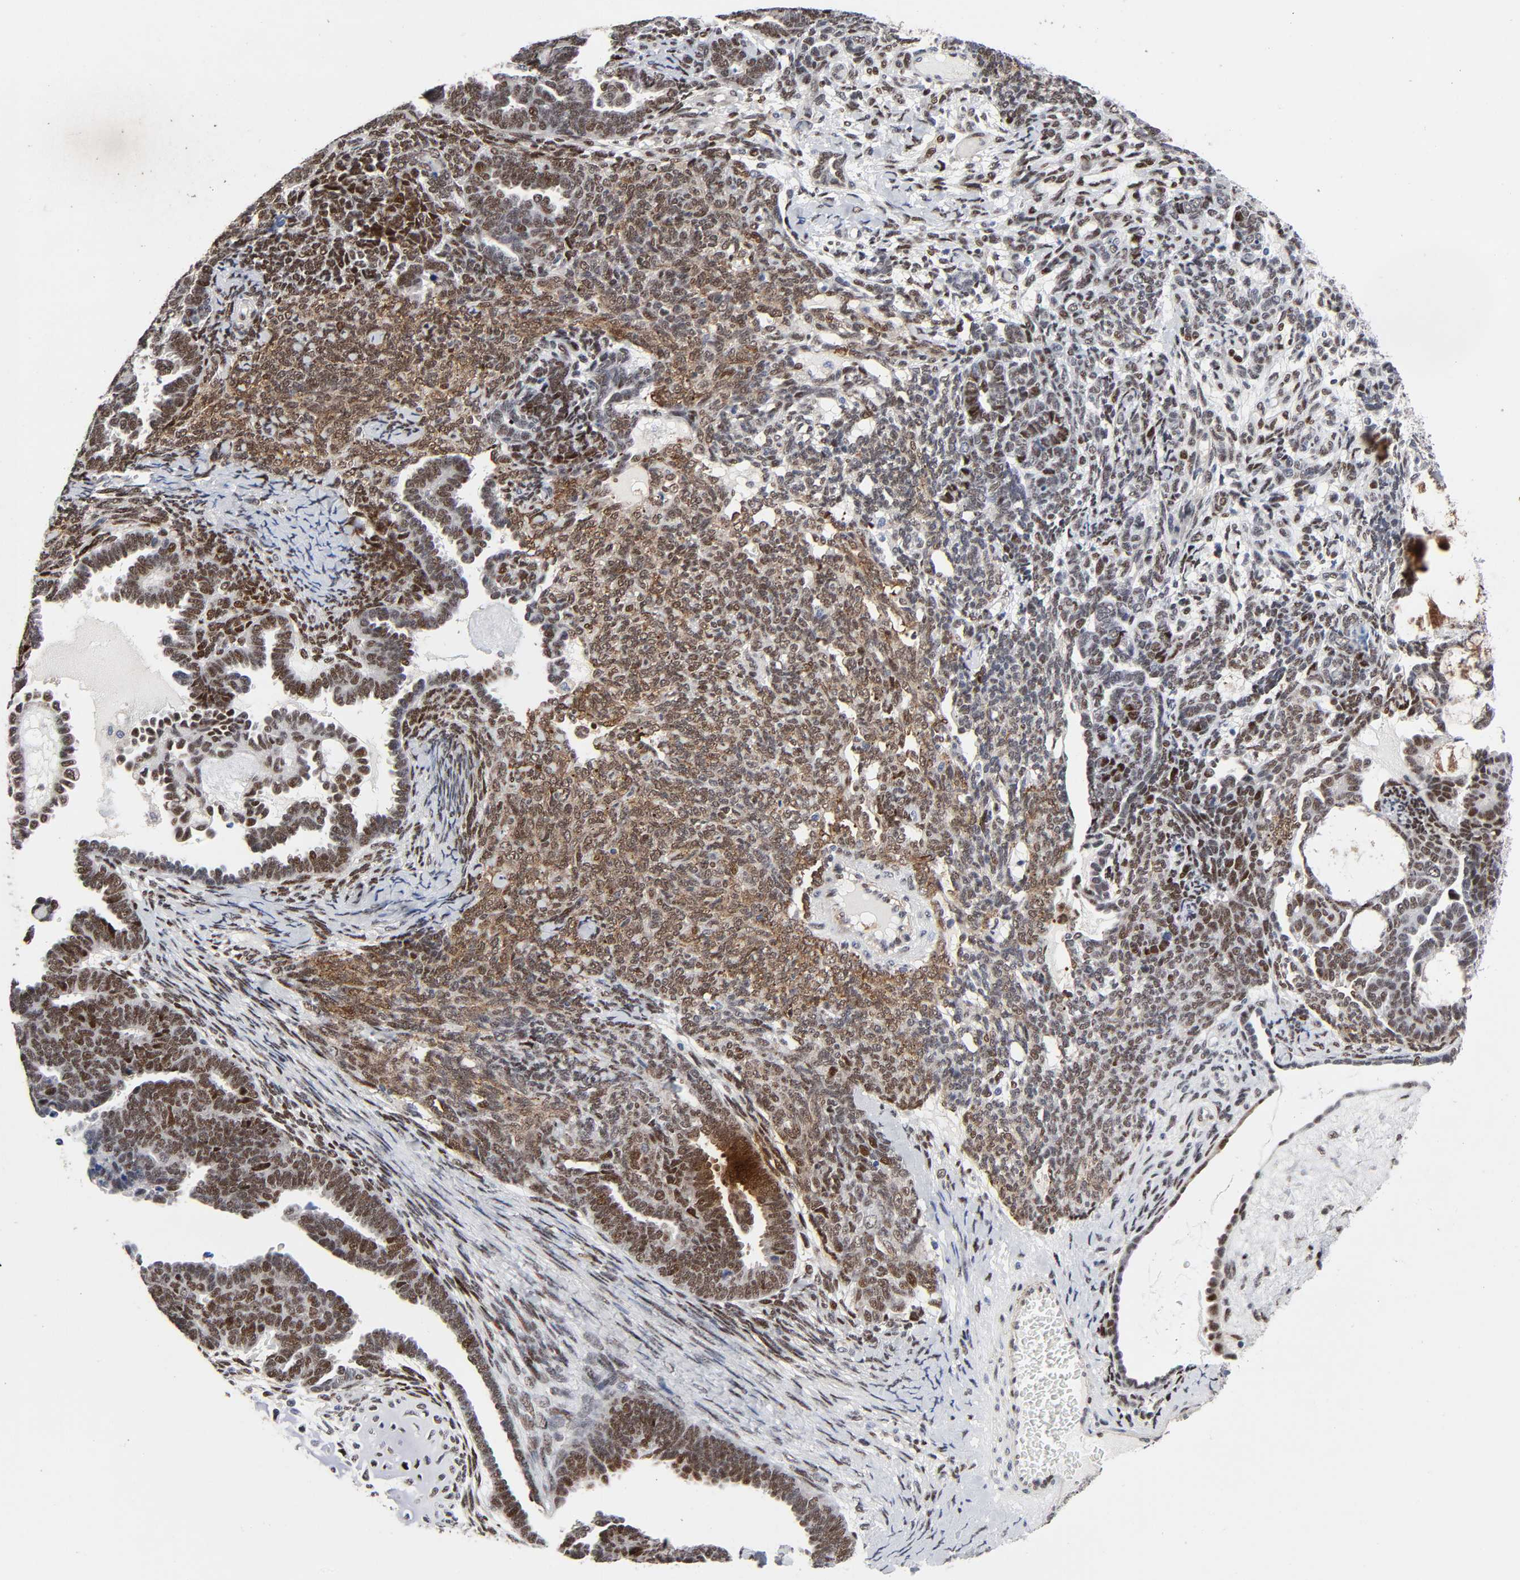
{"staining": {"intensity": "strong", "quantity": ">75%", "location": "nuclear"}, "tissue": "endometrial cancer", "cell_type": "Tumor cells", "image_type": "cancer", "snomed": [{"axis": "morphology", "description": "Neoplasm, malignant, NOS"}, {"axis": "topography", "description": "Endometrium"}], "caption": "Protein staining demonstrates strong nuclear positivity in approximately >75% of tumor cells in endometrial neoplasm (malignant).", "gene": "STK38", "patient": {"sex": "female", "age": 74}}